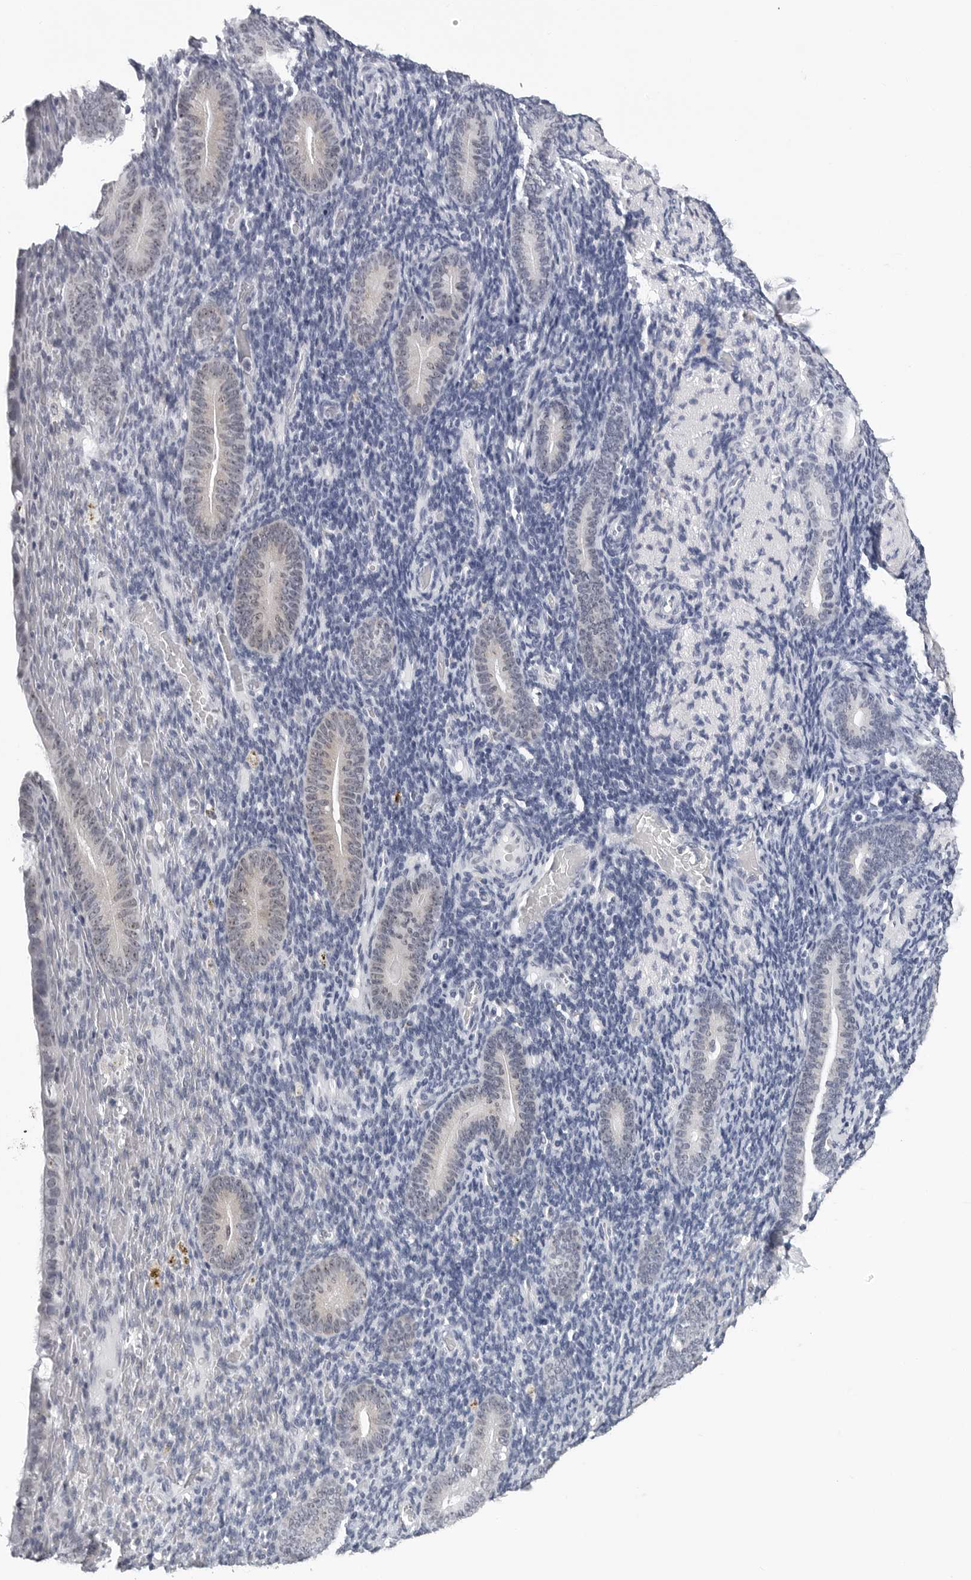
{"staining": {"intensity": "negative", "quantity": "none", "location": "none"}, "tissue": "endometrium", "cell_type": "Cells in endometrial stroma", "image_type": "normal", "snomed": [{"axis": "morphology", "description": "Normal tissue, NOS"}, {"axis": "topography", "description": "Endometrium"}], "caption": "IHC histopathology image of unremarkable endometrium stained for a protein (brown), which displays no expression in cells in endometrial stroma. Nuclei are stained in blue.", "gene": "GNL2", "patient": {"sex": "female", "age": 51}}